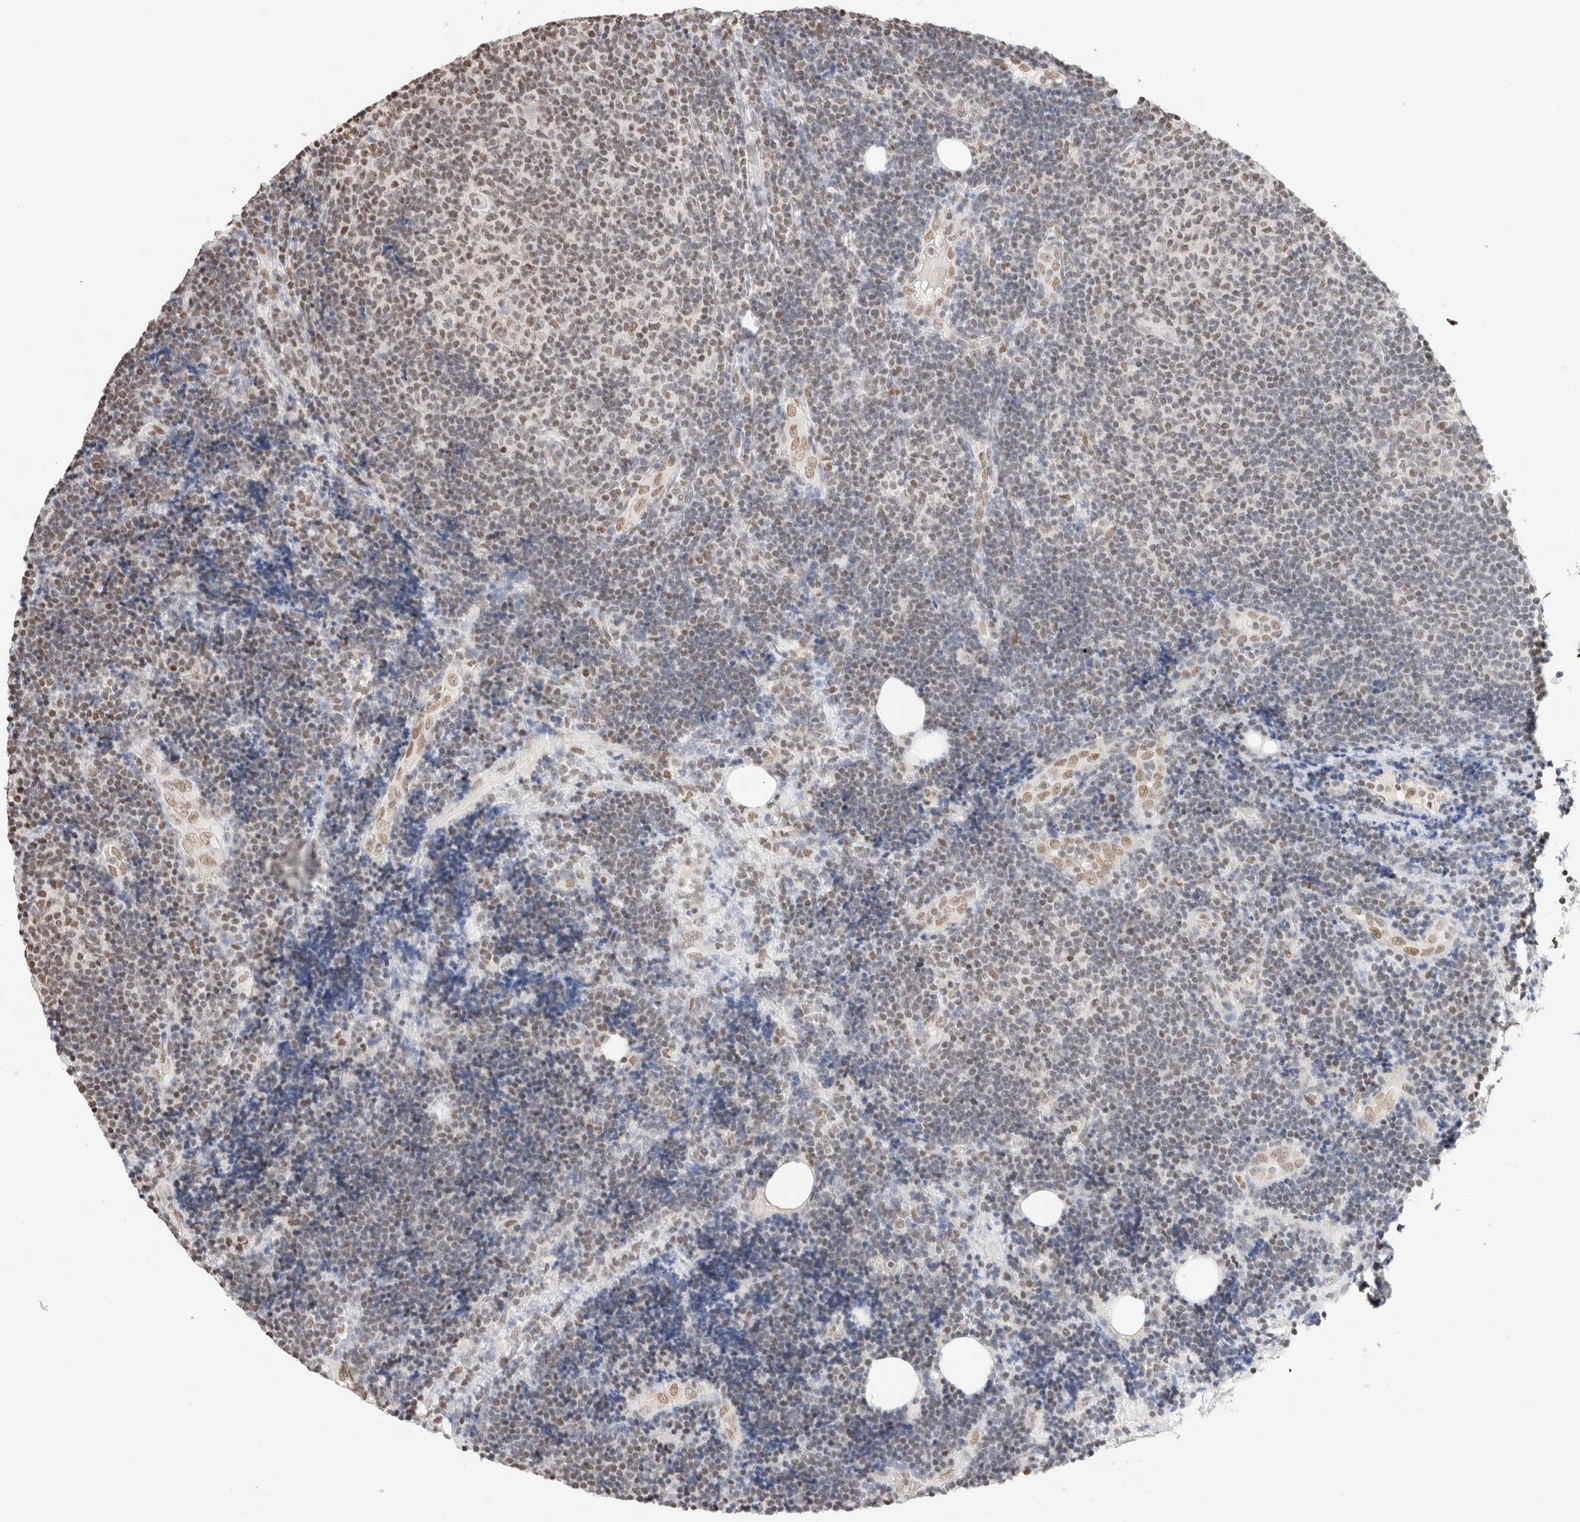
{"staining": {"intensity": "moderate", "quantity": "25%-75%", "location": "nuclear"}, "tissue": "lymphoma", "cell_type": "Tumor cells", "image_type": "cancer", "snomed": [{"axis": "morphology", "description": "Malignant lymphoma, non-Hodgkin's type, Low grade"}, {"axis": "topography", "description": "Lymph node"}], "caption": "Immunohistochemical staining of human low-grade malignant lymphoma, non-Hodgkin's type displays moderate nuclear protein positivity in approximately 25%-75% of tumor cells.", "gene": "SUPT3H", "patient": {"sex": "male", "age": 83}}